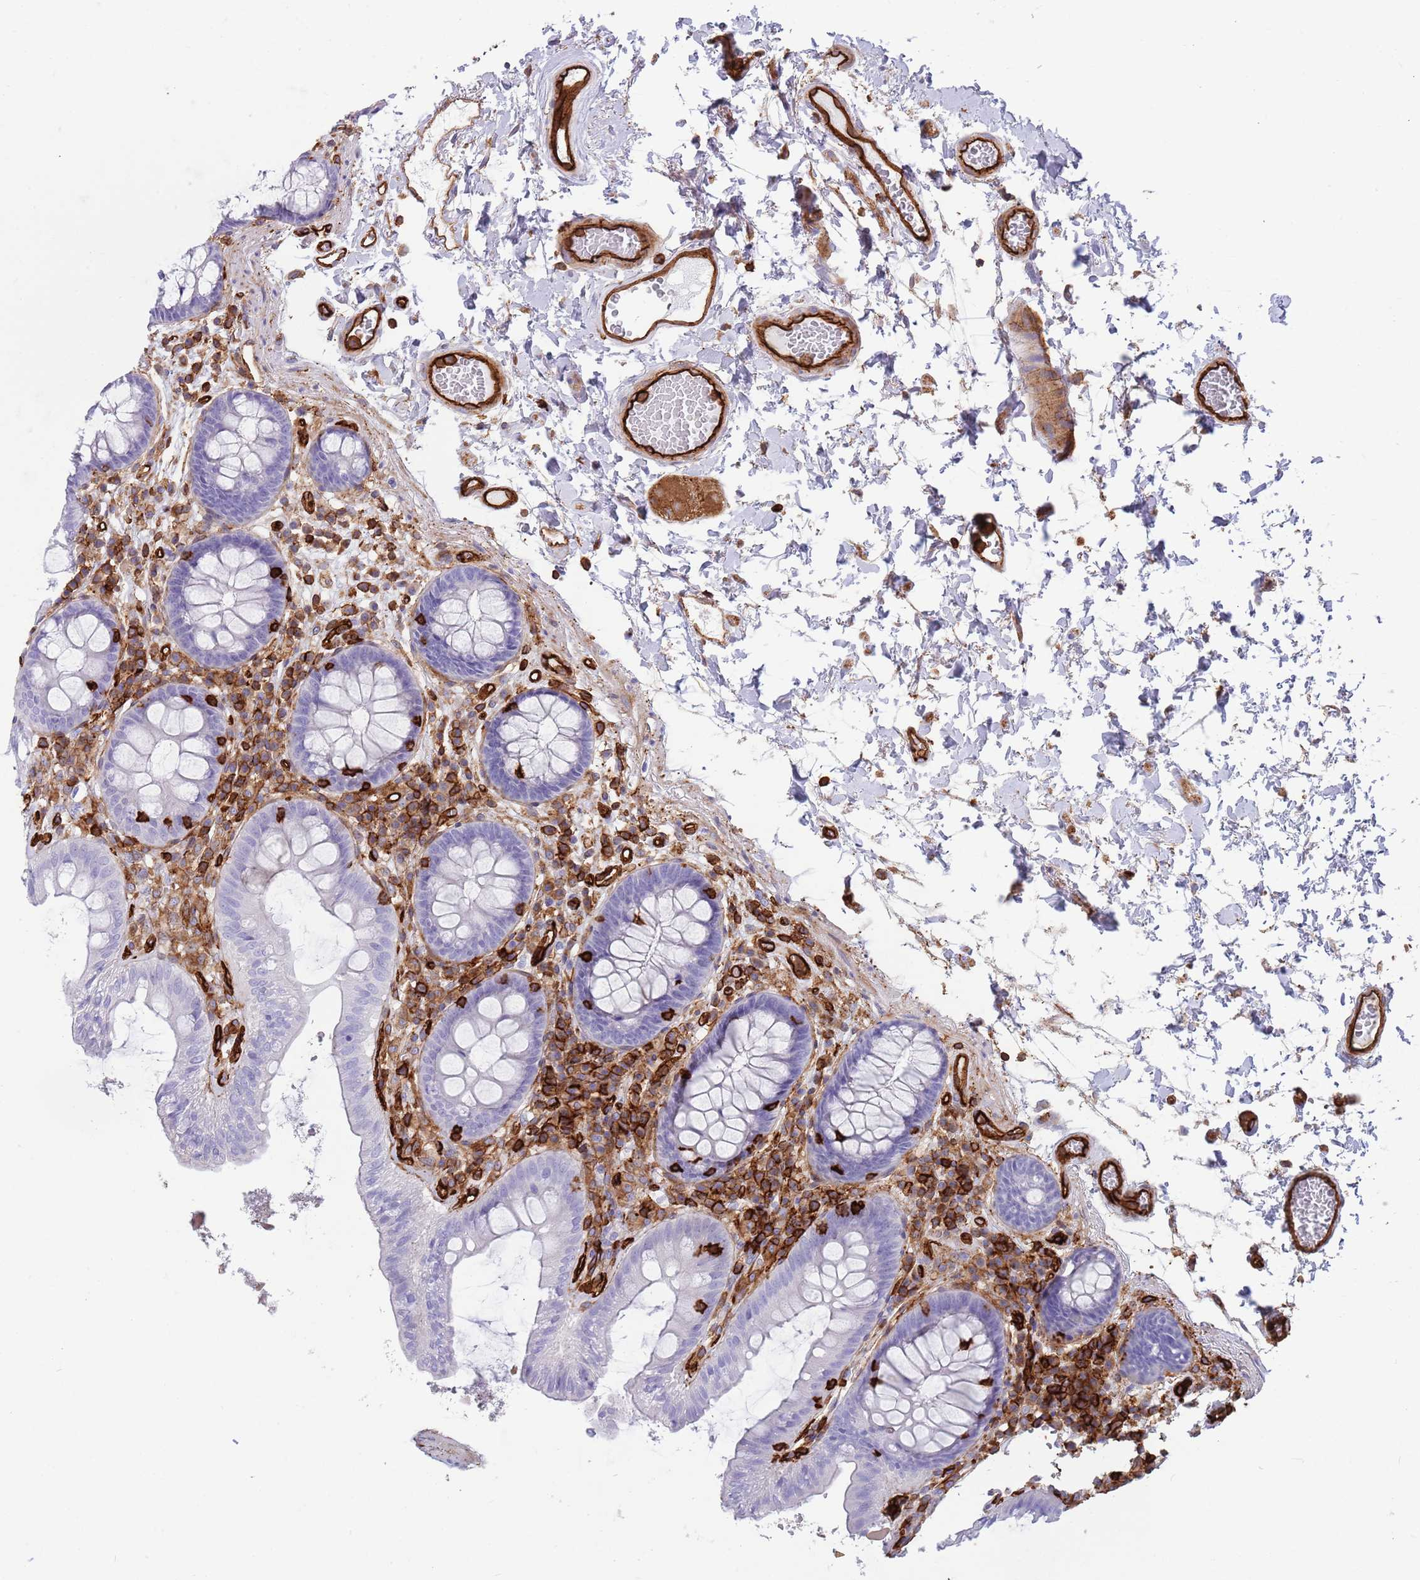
{"staining": {"intensity": "strong", "quantity": ">75%", "location": "cytoplasmic/membranous"}, "tissue": "colon", "cell_type": "Endothelial cells", "image_type": "normal", "snomed": [{"axis": "morphology", "description": "Normal tissue, NOS"}, {"axis": "topography", "description": "Colon"}], "caption": "Human colon stained with a brown dye demonstrates strong cytoplasmic/membranous positive staining in about >75% of endothelial cells.", "gene": "KBTBD6", "patient": {"sex": "male", "age": 84}}